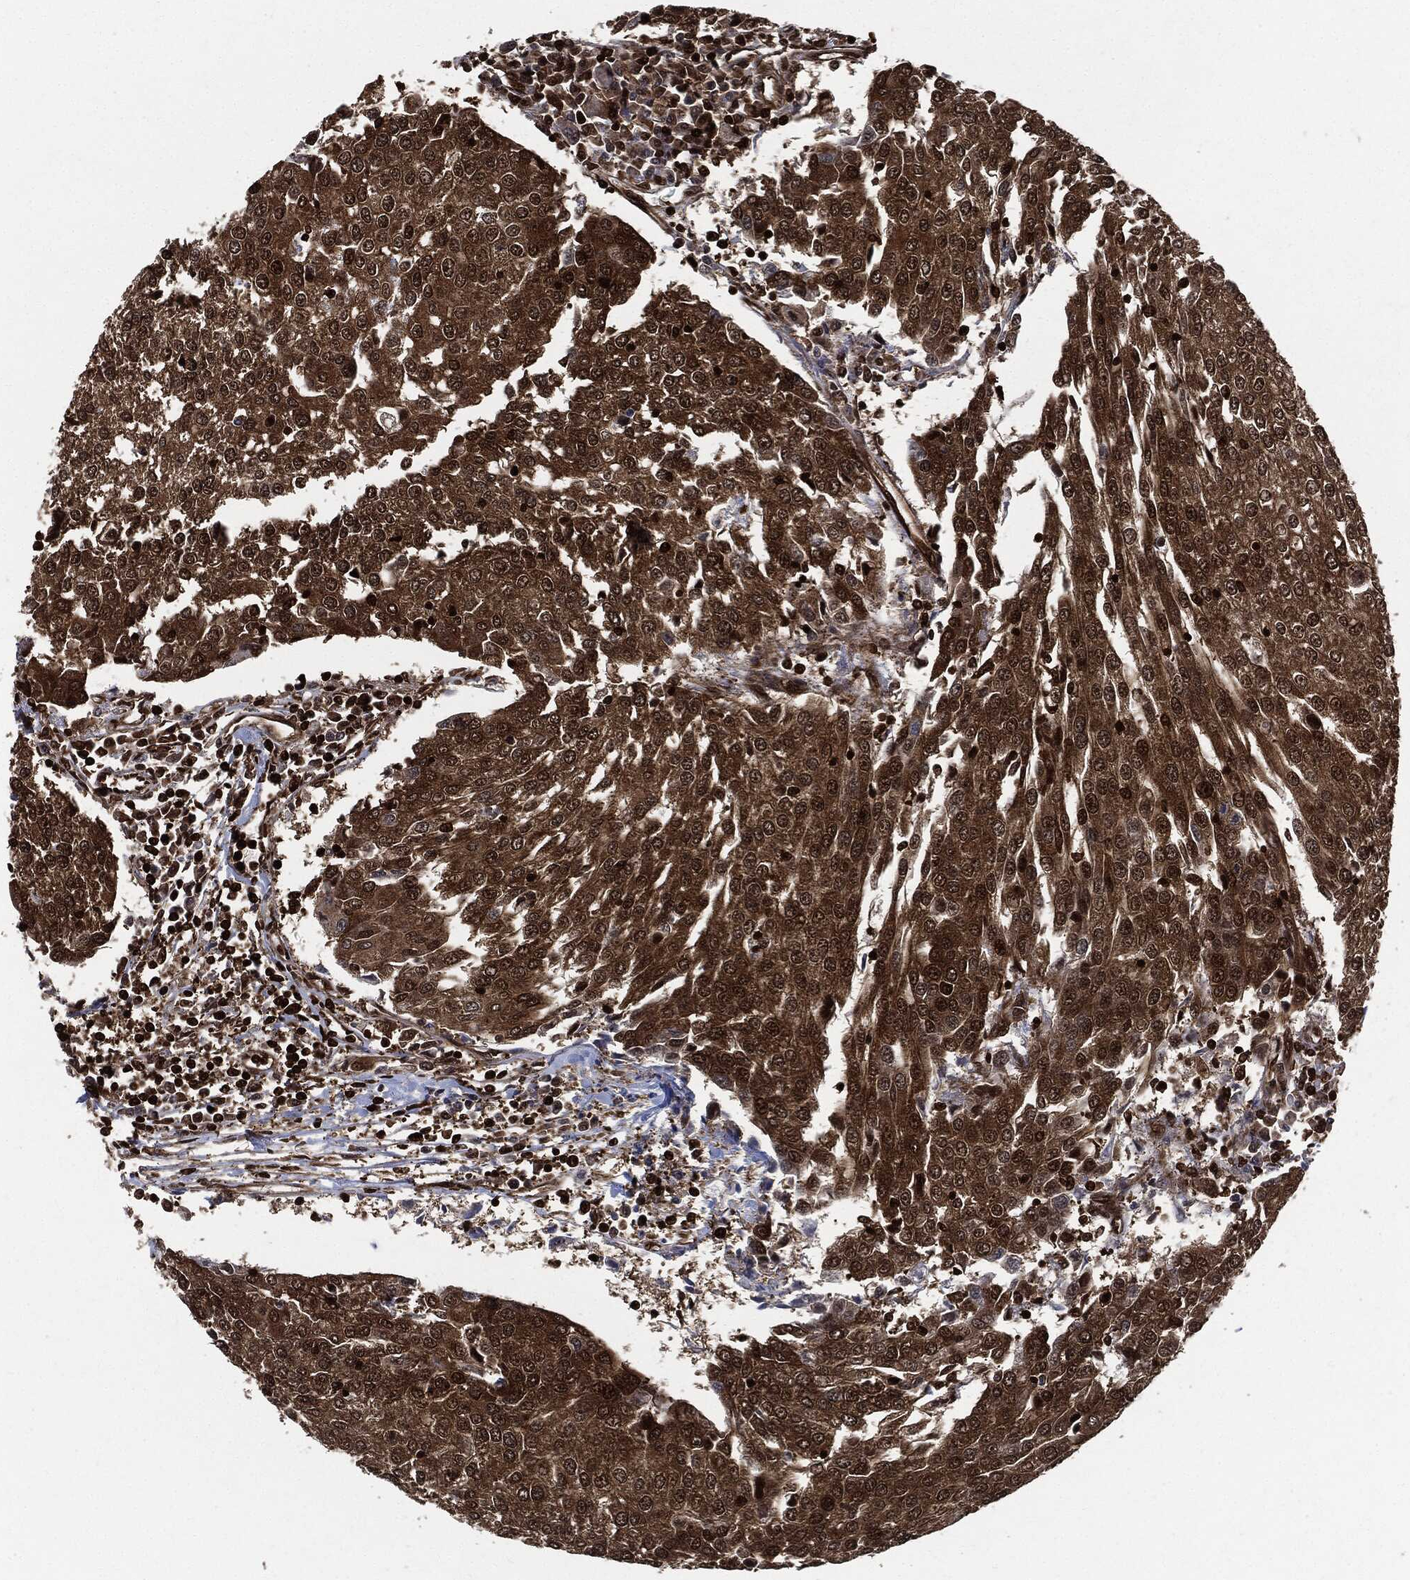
{"staining": {"intensity": "moderate", "quantity": ">75%", "location": "cytoplasmic/membranous"}, "tissue": "urothelial cancer", "cell_type": "Tumor cells", "image_type": "cancer", "snomed": [{"axis": "morphology", "description": "Urothelial carcinoma, High grade"}, {"axis": "topography", "description": "Urinary bladder"}], "caption": "Immunohistochemical staining of human high-grade urothelial carcinoma reveals medium levels of moderate cytoplasmic/membranous protein positivity in approximately >75% of tumor cells.", "gene": "YWHAB", "patient": {"sex": "female", "age": 85}}